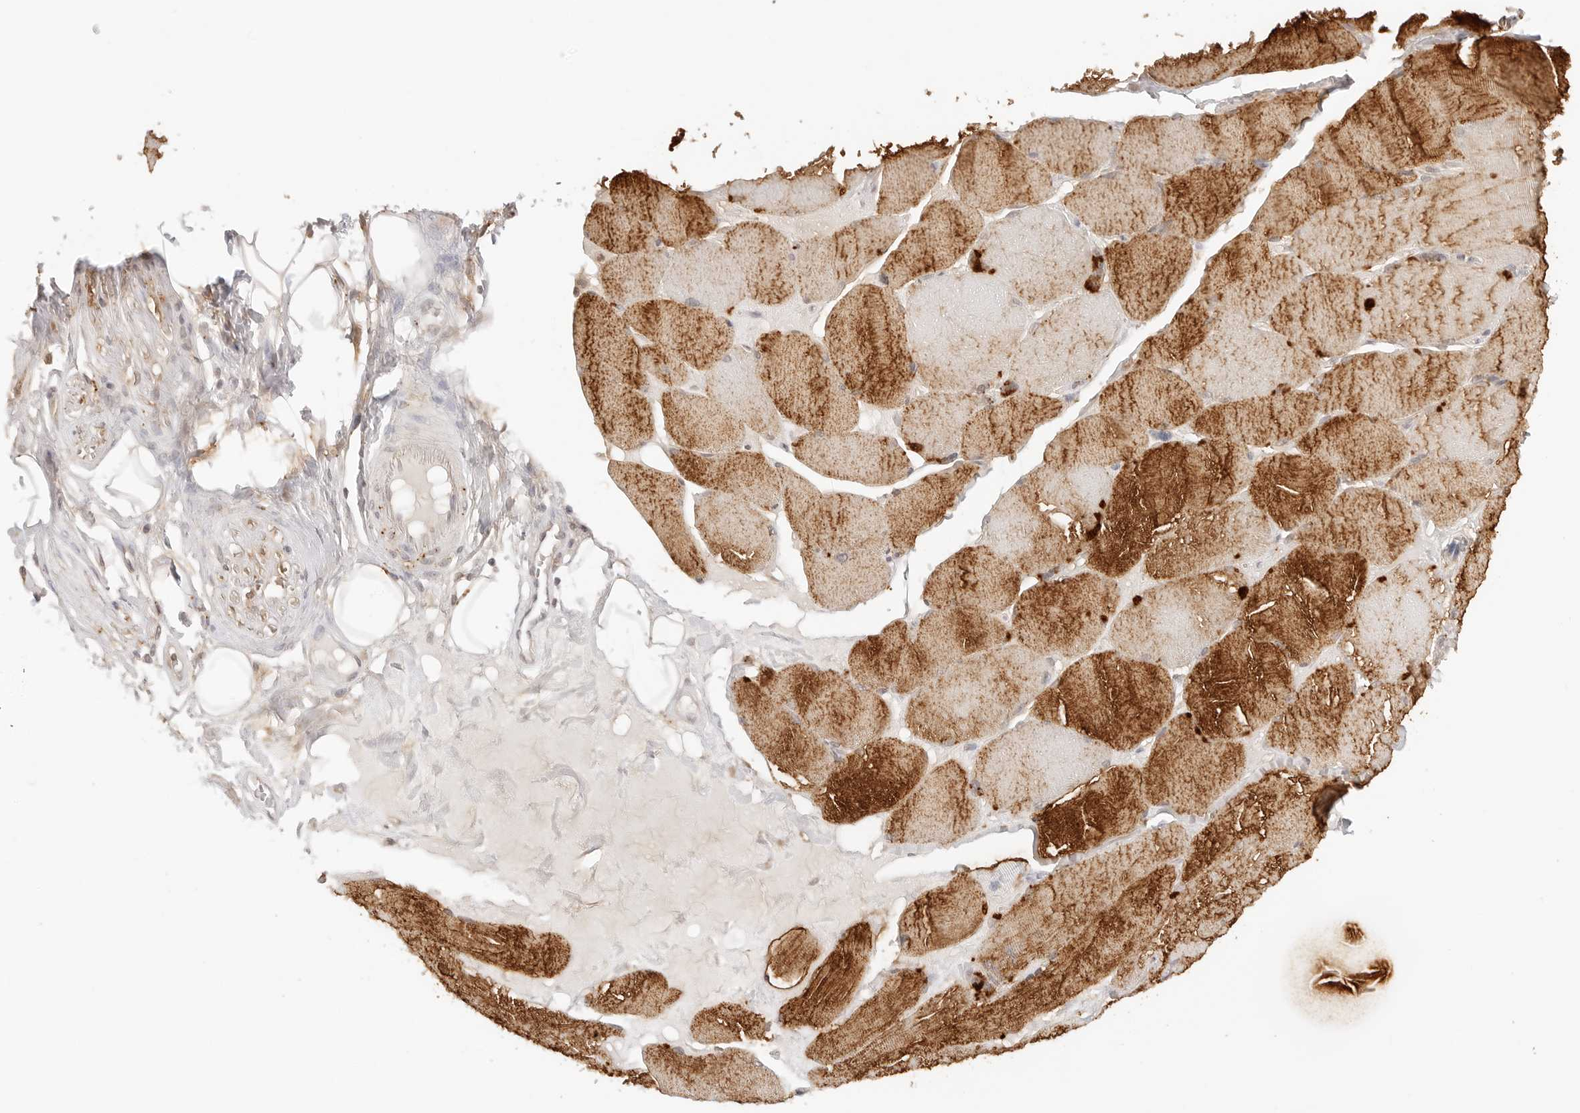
{"staining": {"intensity": "moderate", "quantity": ">75%", "location": "cytoplasmic/membranous"}, "tissue": "skeletal muscle", "cell_type": "Myocytes", "image_type": "normal", "snomed": [{"axis": "morphology", "description": "Normal tissue, NOS"}, {"axis": "topography", "description": "Skin"}, {"axis": "topography", "description": "Skeletal muscle"}], "caption": "Immunohistochemical staining of normal human skeletal muscle reveals moderate cytoplasmic/membranous protein staining in approximately >75% of myocytes. The staining is performed using DAB brown chromogen to label protein expression. The nuclei are counter-stained blue using hematoxylin.", "gene": "EPHA1", "patient": {"sex": "male", "age": 83}}